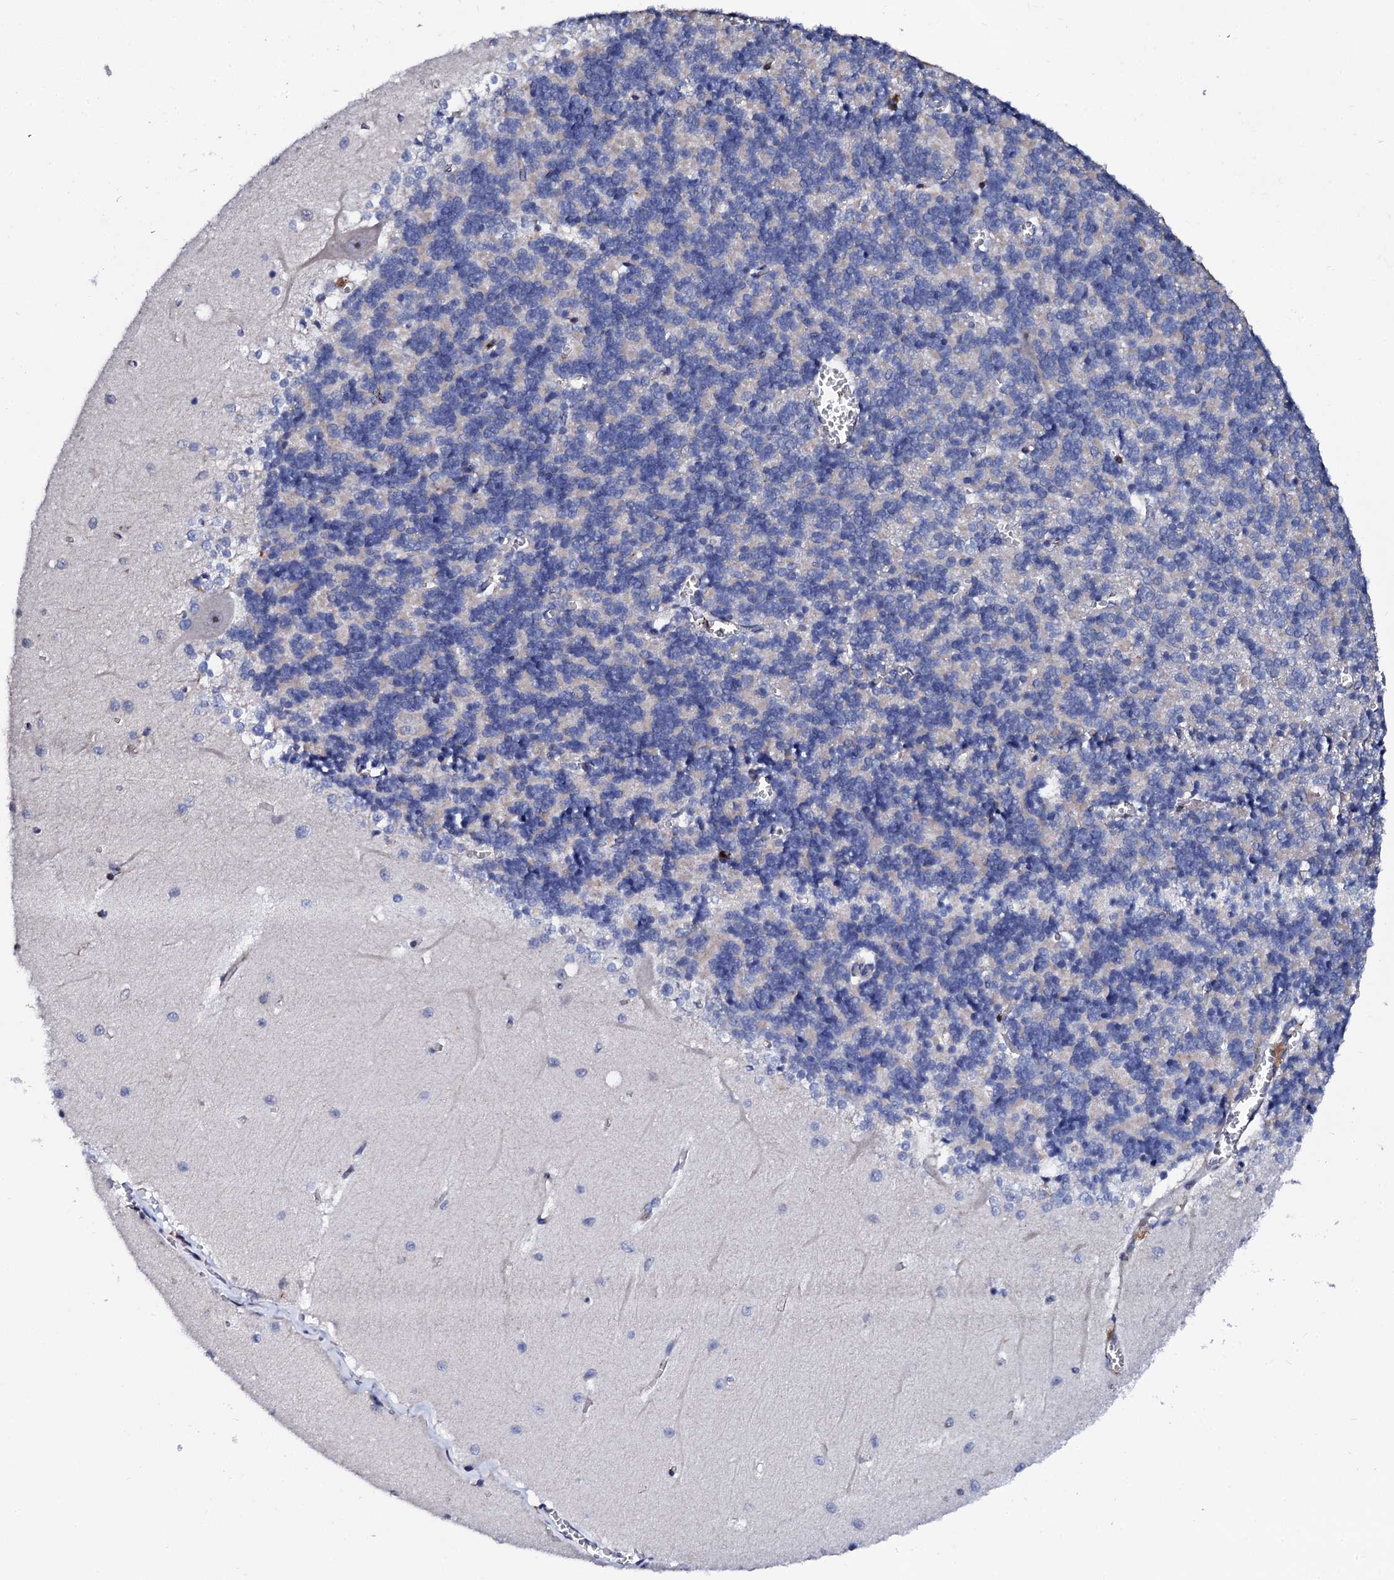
{"staining": {"intensity": "negative", "quantity": "none", "location": "none"}, "tissue": "cerebellum", "cell_type": "Cells in granular layer", "image_type": "normal", "snomed": [{"axis": "morphology", "description": "Normal tissue, NOS"}, {"axis": "topography", "description": "Cerebellum"}], "caption": "Immunohistochemical staining of benign cerebellum reveals no significant positivity in cells in granular layer. (DAB immunohistochemistry visualized using brightfield microscopy, high magnification).", "gene": "TCIRG1", "patient": {"sex": "male", "age": 37}}